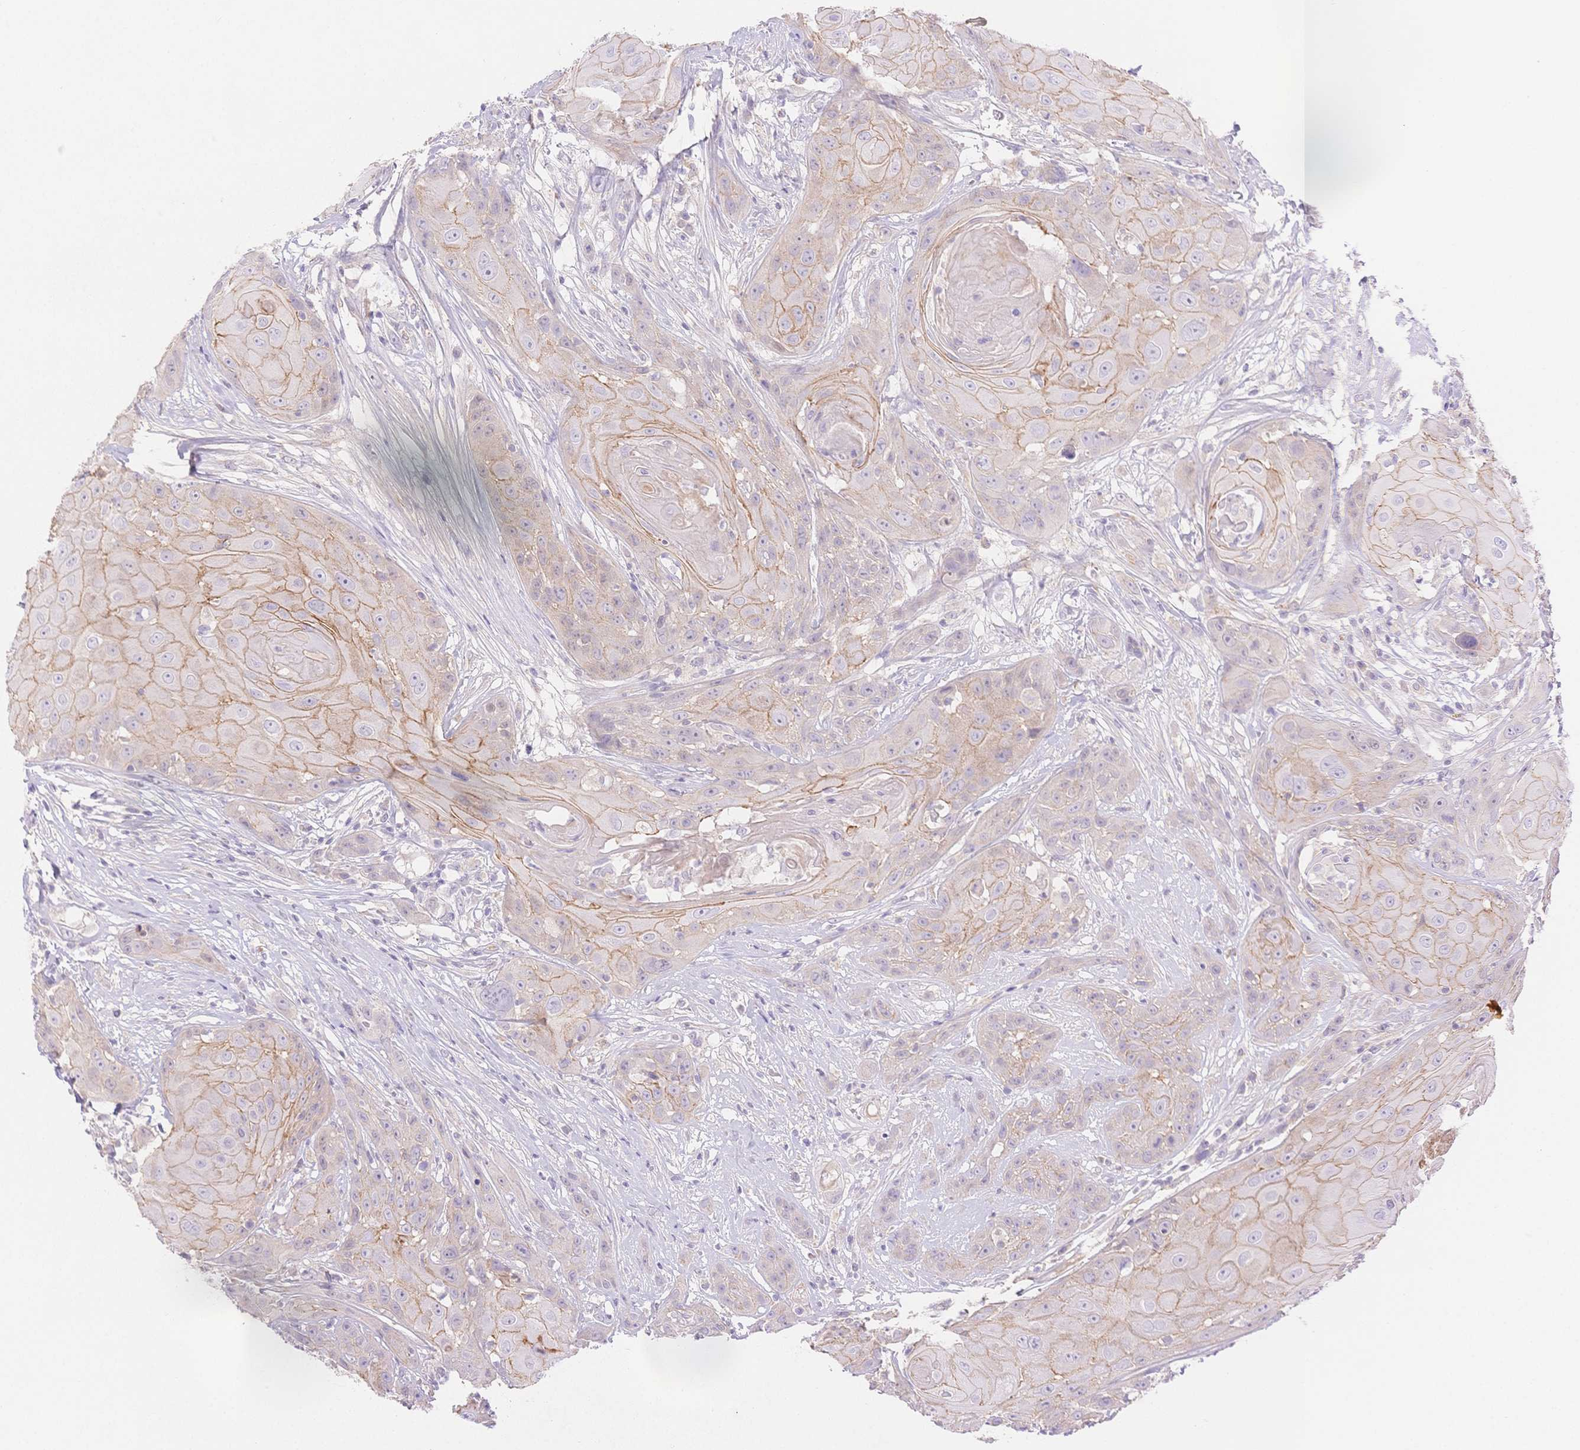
{"staining": {"intensity": "moderate", "quantity": "<25%", "location": "cytoplasmic/membranous"}, "tissue": "head and neck cancer", "cell_type": "Tumor cells", "image_type": "cancer", "snomed": [{"axis": "morphology", "description": "Squamous cell carcinoma, NOS"}, {"axis": "topography", "description": "Skin"}, {"axis": "topography", "description": "Head-Neck"}], "caption": "Human head and neck cancer stained for a protein (brown) exhibits moderate cytoplasmic/membranous positive staining in about <25% of tumor cells.", "gene": "WDR54", "patient": {"sex": "male", "age": 80}}